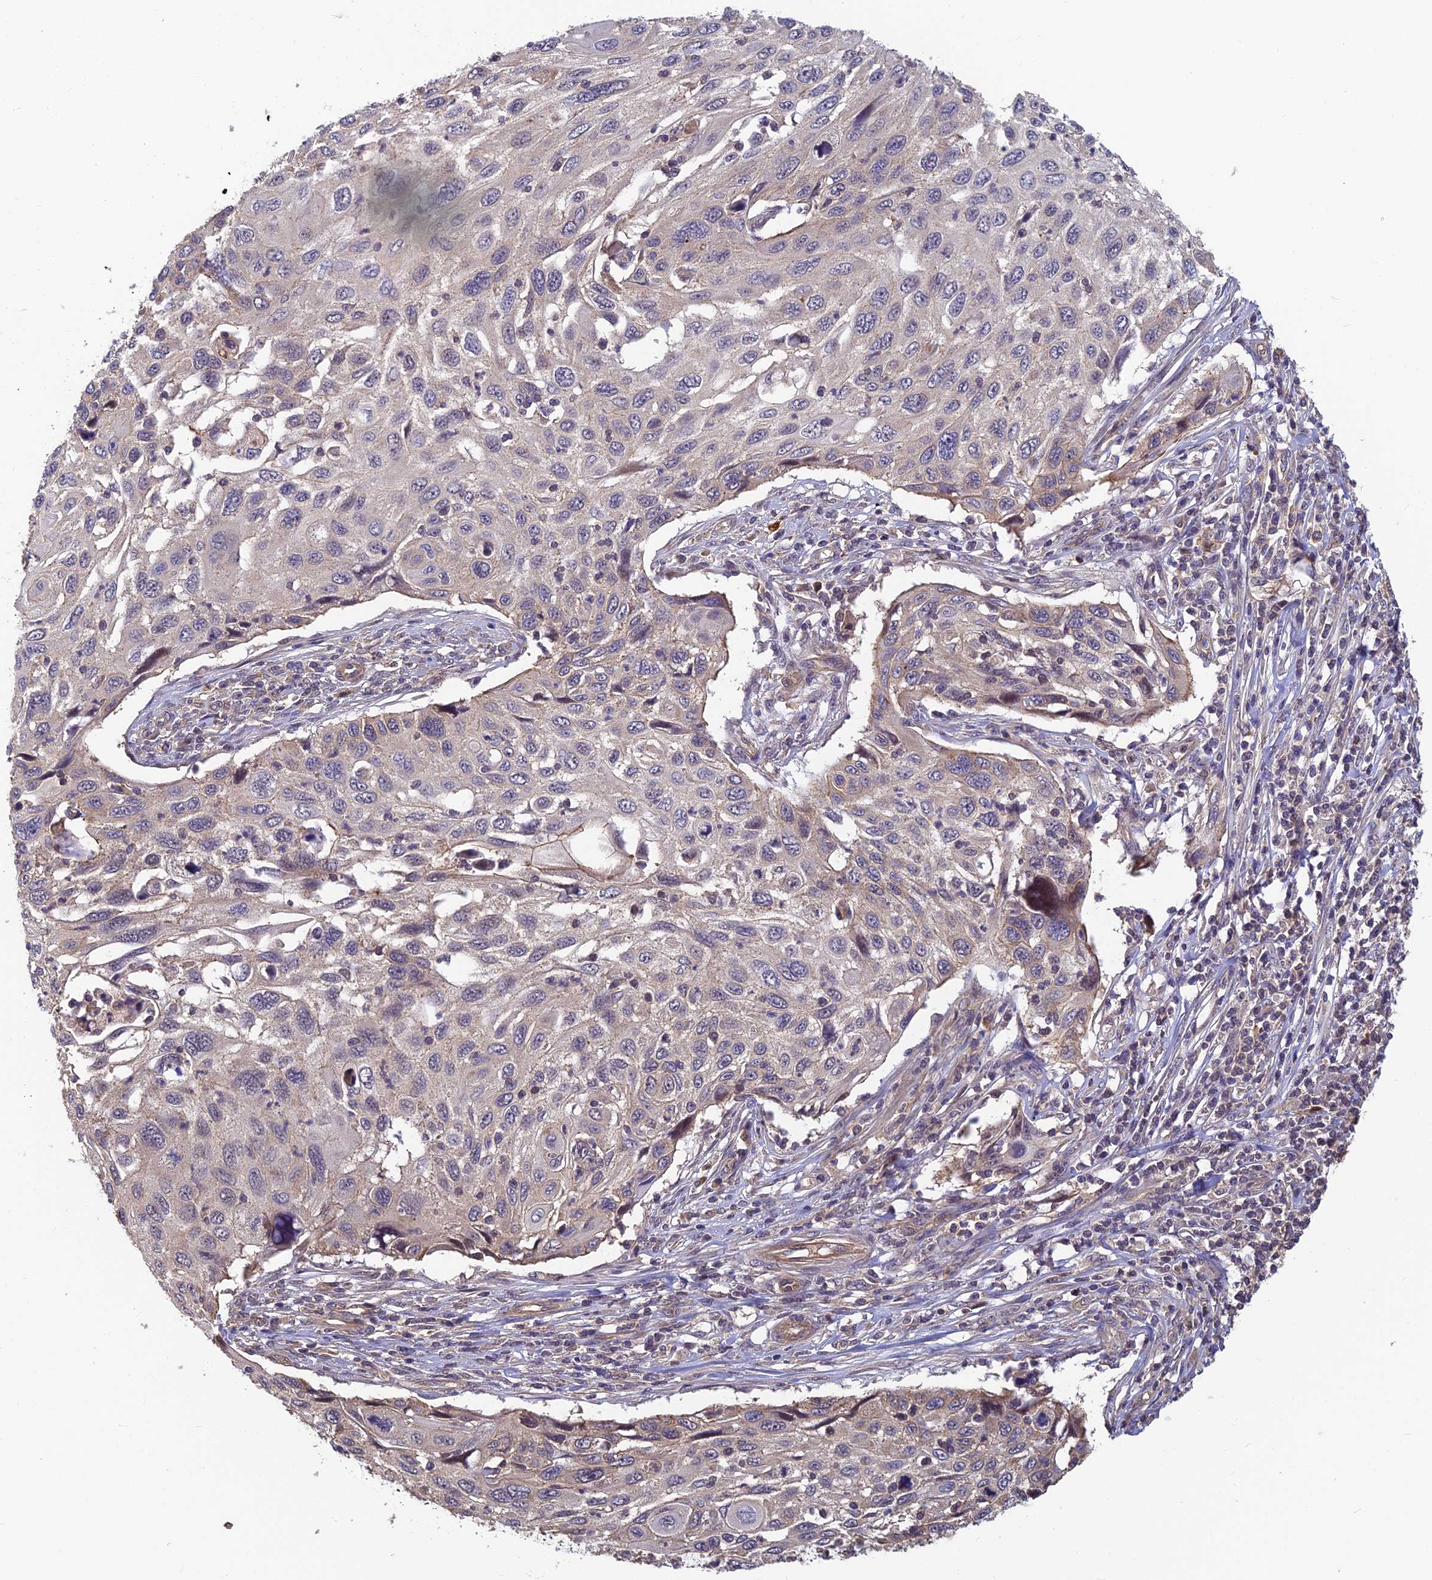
{"staining": {"intensity": "negative", "quantity": "none", "location": "none"}, "tissue": "cervical cancer", "cell_type": "Tumor cells", "image_type": "cancer", "snomed": [{"axis": "morphology", "description": "Squamous cell carcinoma, NOS"}, {"axis": "topography", "description": "Cervix"}], "caption": "Tumor cells are negative for brown protein staining in squamous cell carcinoma (cervical).", "gene": "PIKFYVE", "patient": {"sex": "female", "age": 70}}